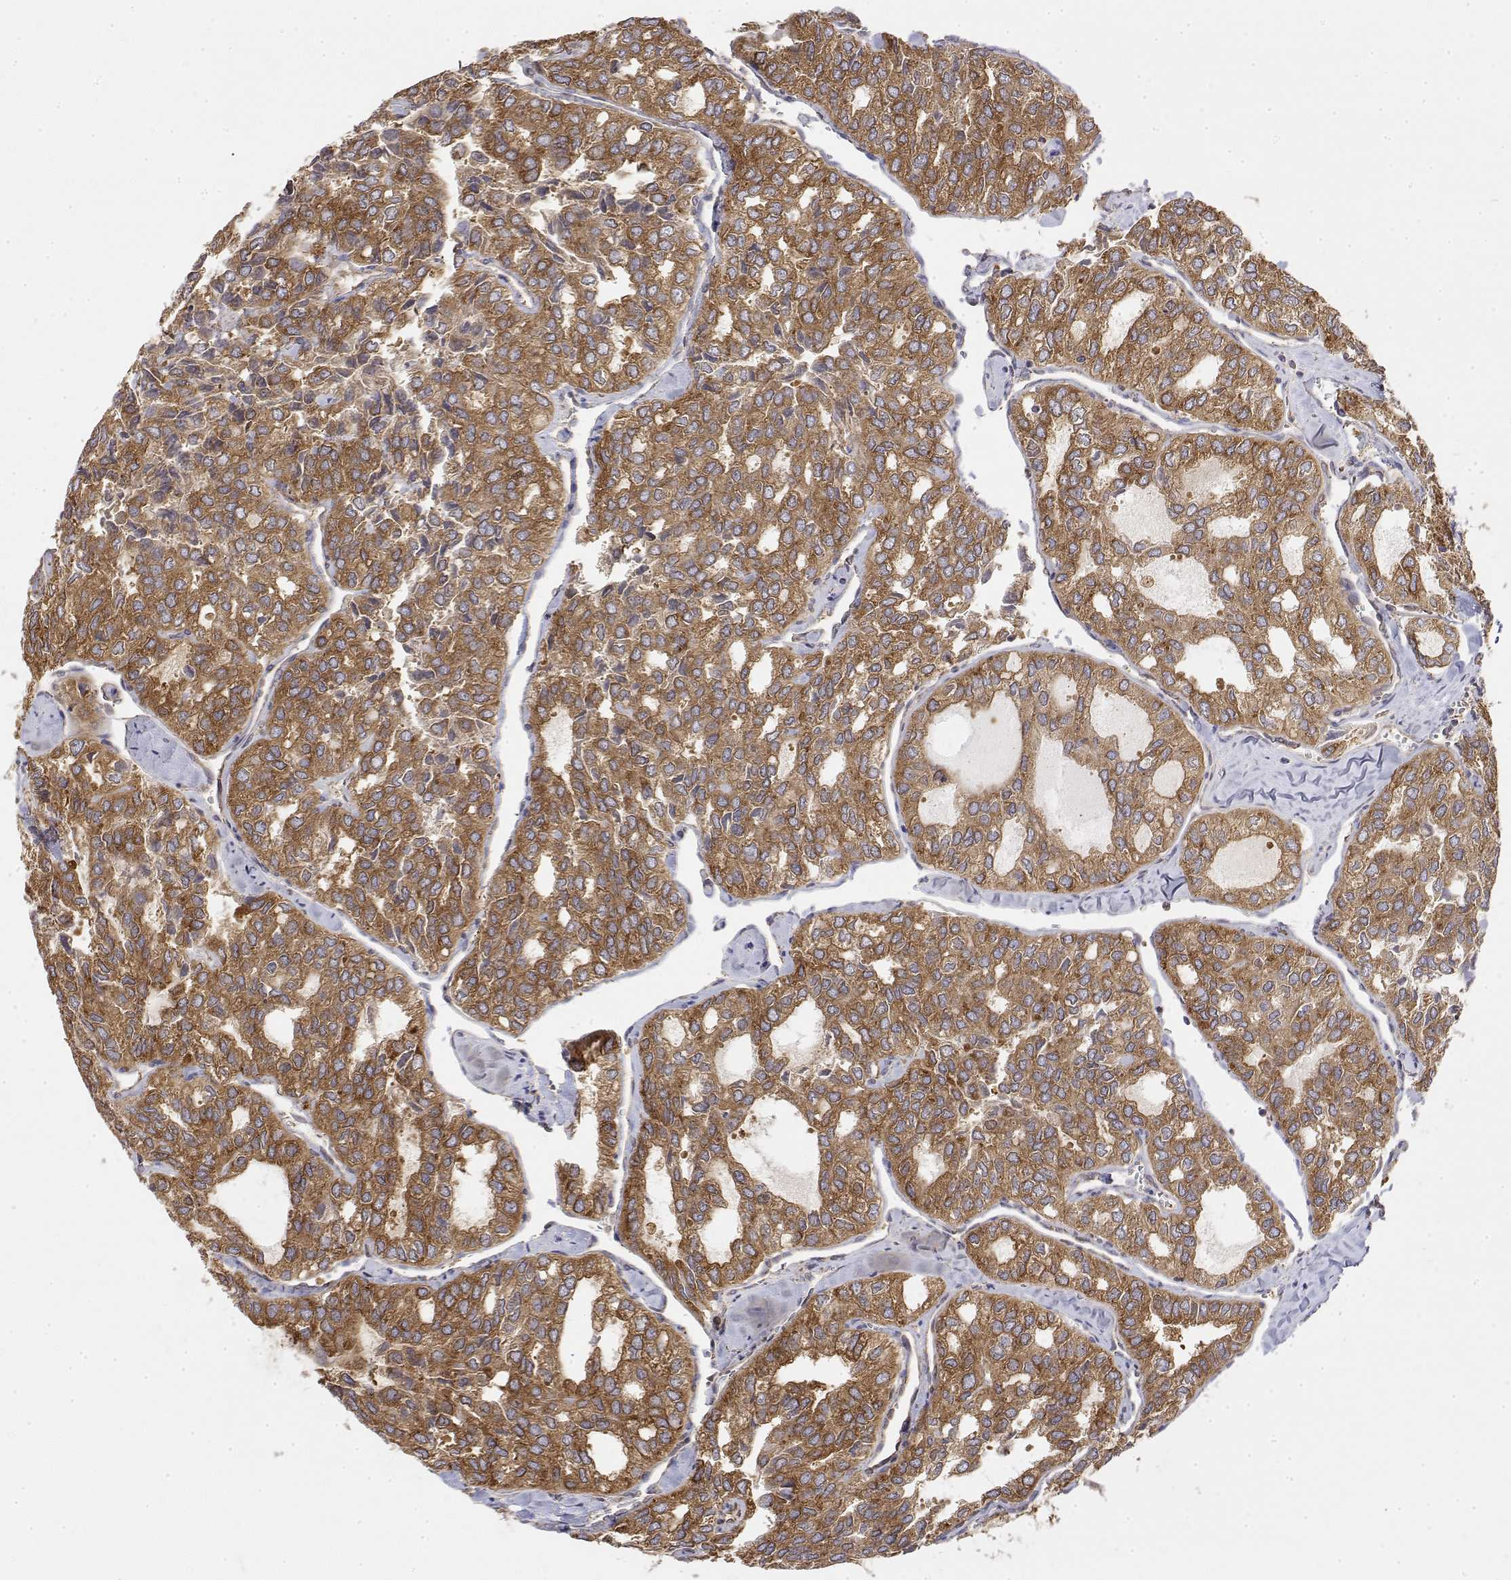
{"staining": {"intensity": "moderate", "quantity": ">75%", "location": "cytoplasmic/membranous"}, "tissue": "thyroid cancer", "cell_type": "Tumor cells", "image_type": "cancer", "snomed": [{"axis": "morphology", "description": "Follicular adenoma carcinoma, NOS"}, {"axis": "topography", "description": "Thyroid gland"}], "caption": "There is medium levels of moderate cytoplasmic/membranous staining in tumor cells of thyroid follicular adenoma carcinoma, as demonstrated by immunohistochemical staining (brown color).", "gene": "PACSIN2", "patient": {"sex": "male", "age": 75}}